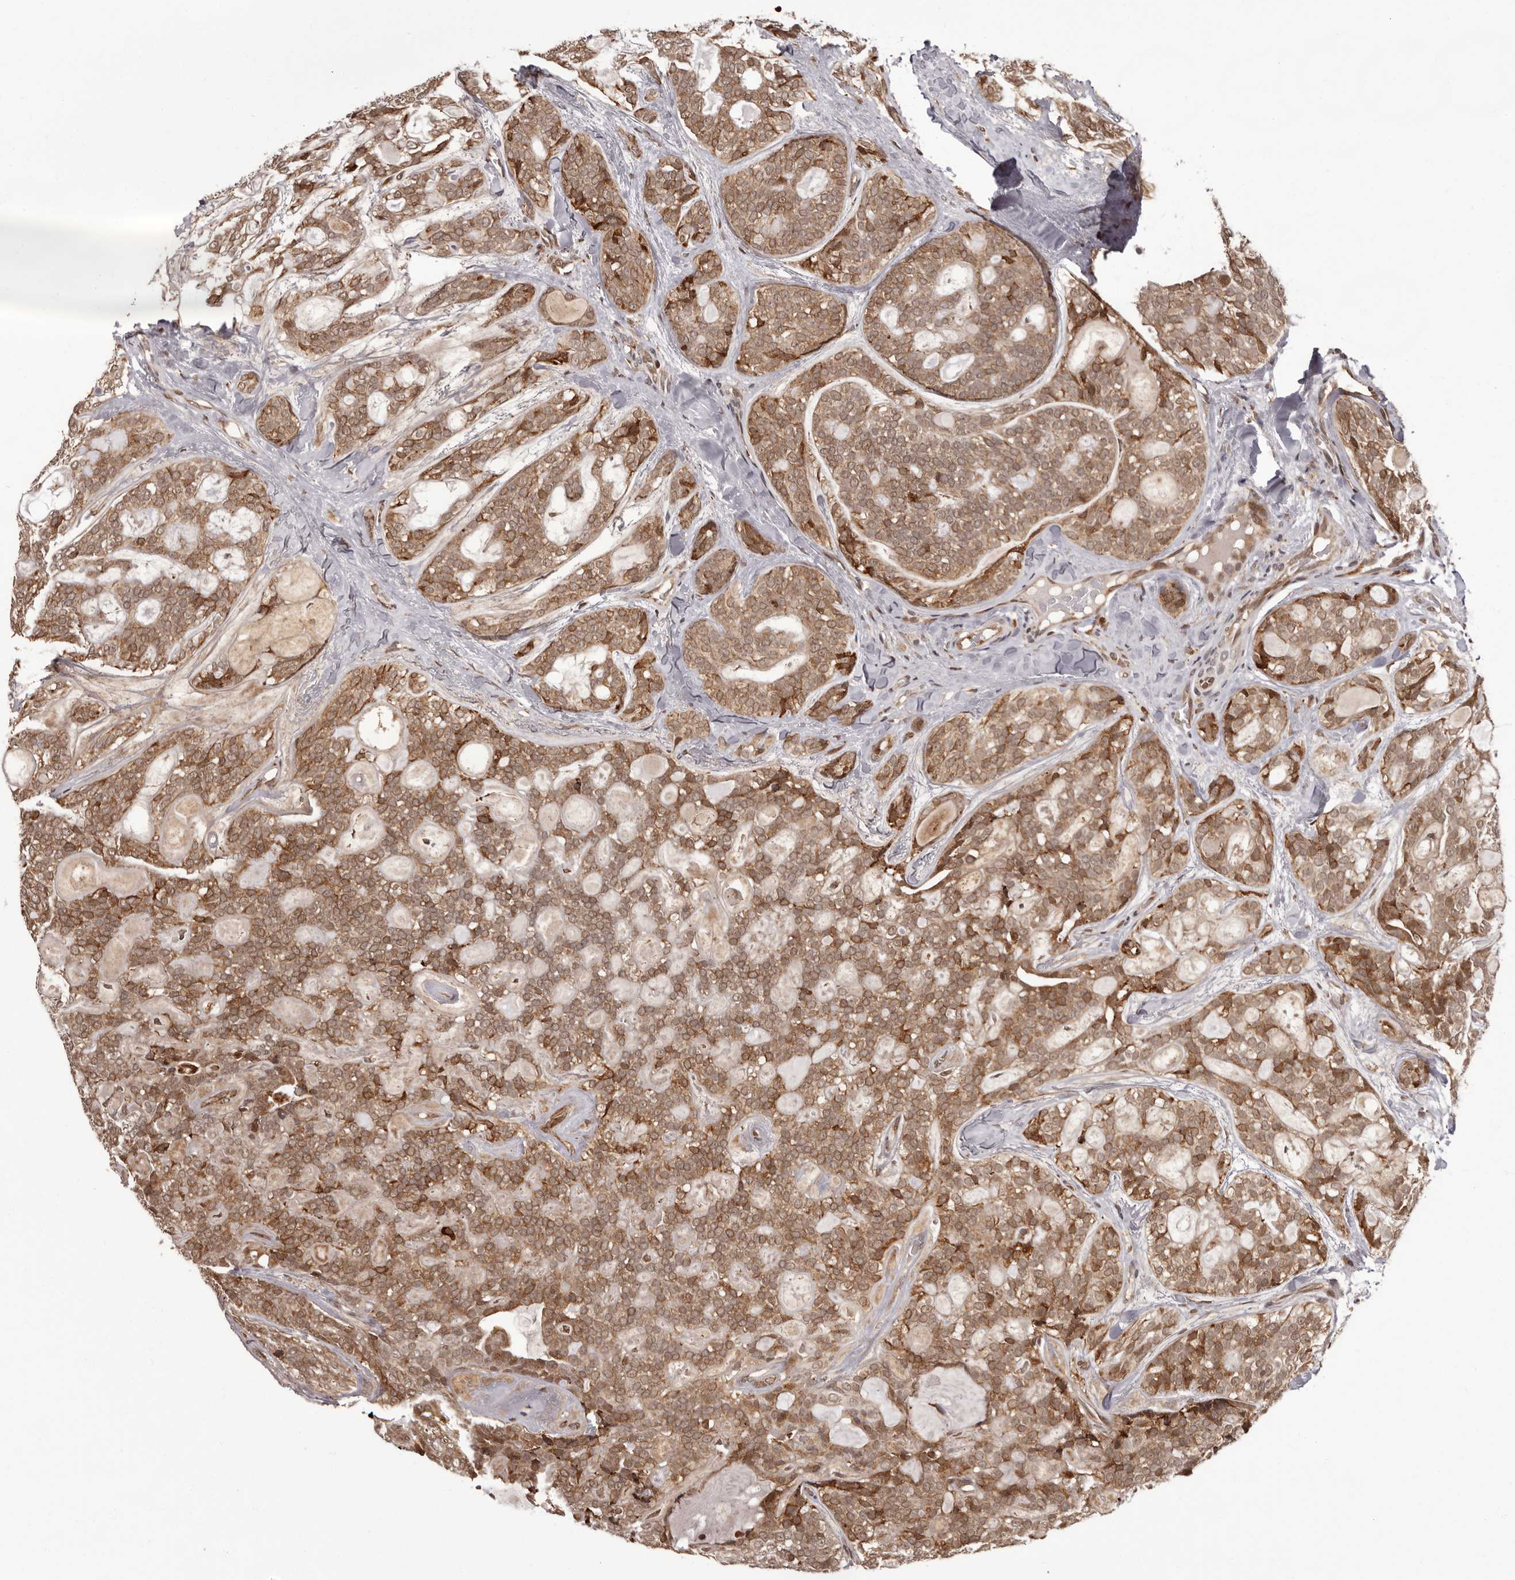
{"staining": {"intensity": "moderate", "quantity": ">75%", "location": "cytoplasmic/membranous,nuclear"}, "tissue": "head and neck cancer", "cell_type": "Tumor cells", "image_type": "cancer", "snomed": [{"axis": "morphology", "description": "Adenocarcinoma, NOS"}, {"axis": "topography", "description": "Head-Neck"}], "caption": "Head and neck cancer (adenocarcinoma) stained for a protein displays moderate cytoplasmic/membranous and nuclear positivity in tumor cells.", "gene": "IL32", "patient": {"sex": "male", "age": 66}}